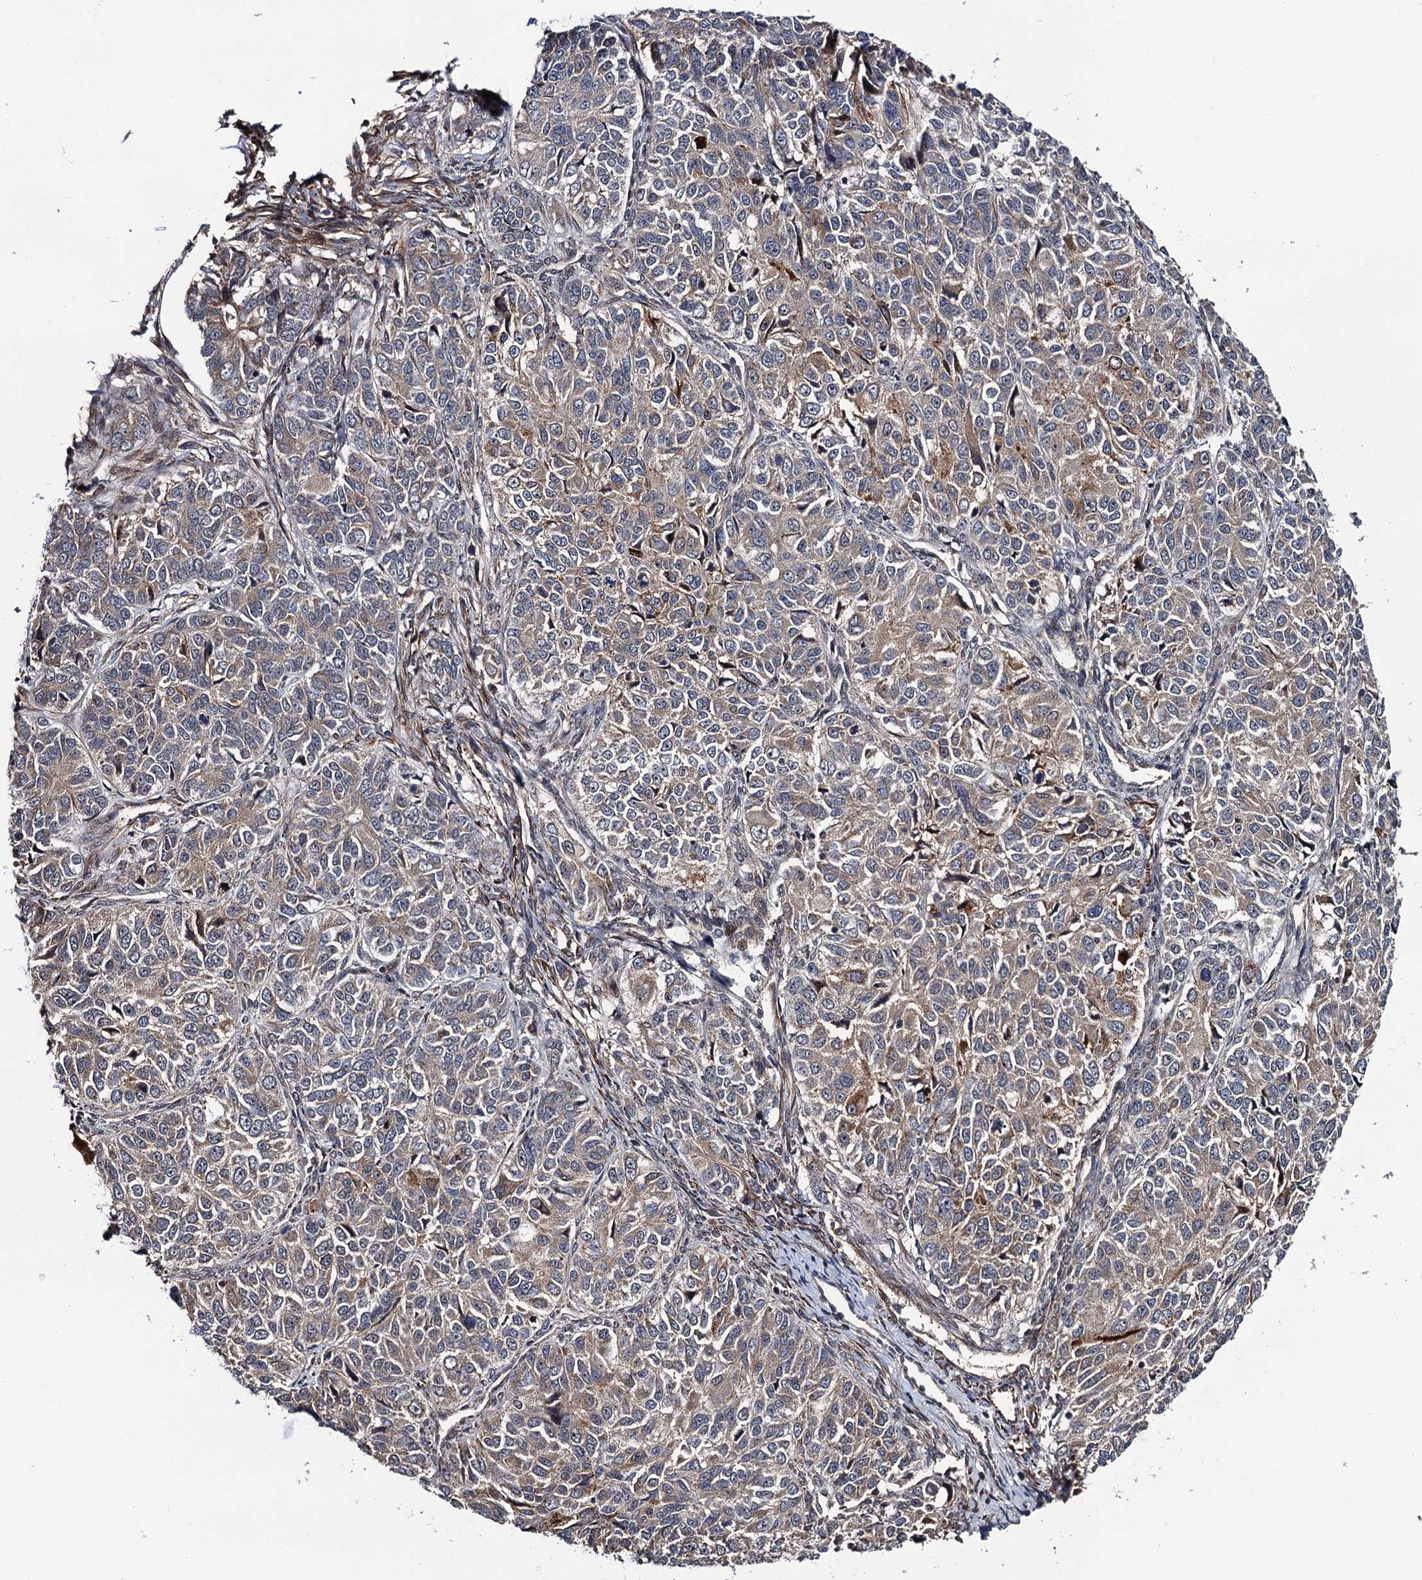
{"staining": {"intensity": "moderate", "quantity": "<25%", "location": "cytoplasmic/membranous"}, "tissue": "ovarian cancer", "cell_type": "Tumor cells", "image_type": "cancer", "snomed": [{"axis": "morphology", "description": "Carcinoma, endometroid"}, {"axis": "topography", "description": "Ovary"}], "caption": "Ovarian cancer stained with a protein marker displays moderate staining in tumor cells.", "gene": "FSIP1", "patient": {"sex": "female", "age": 51}}